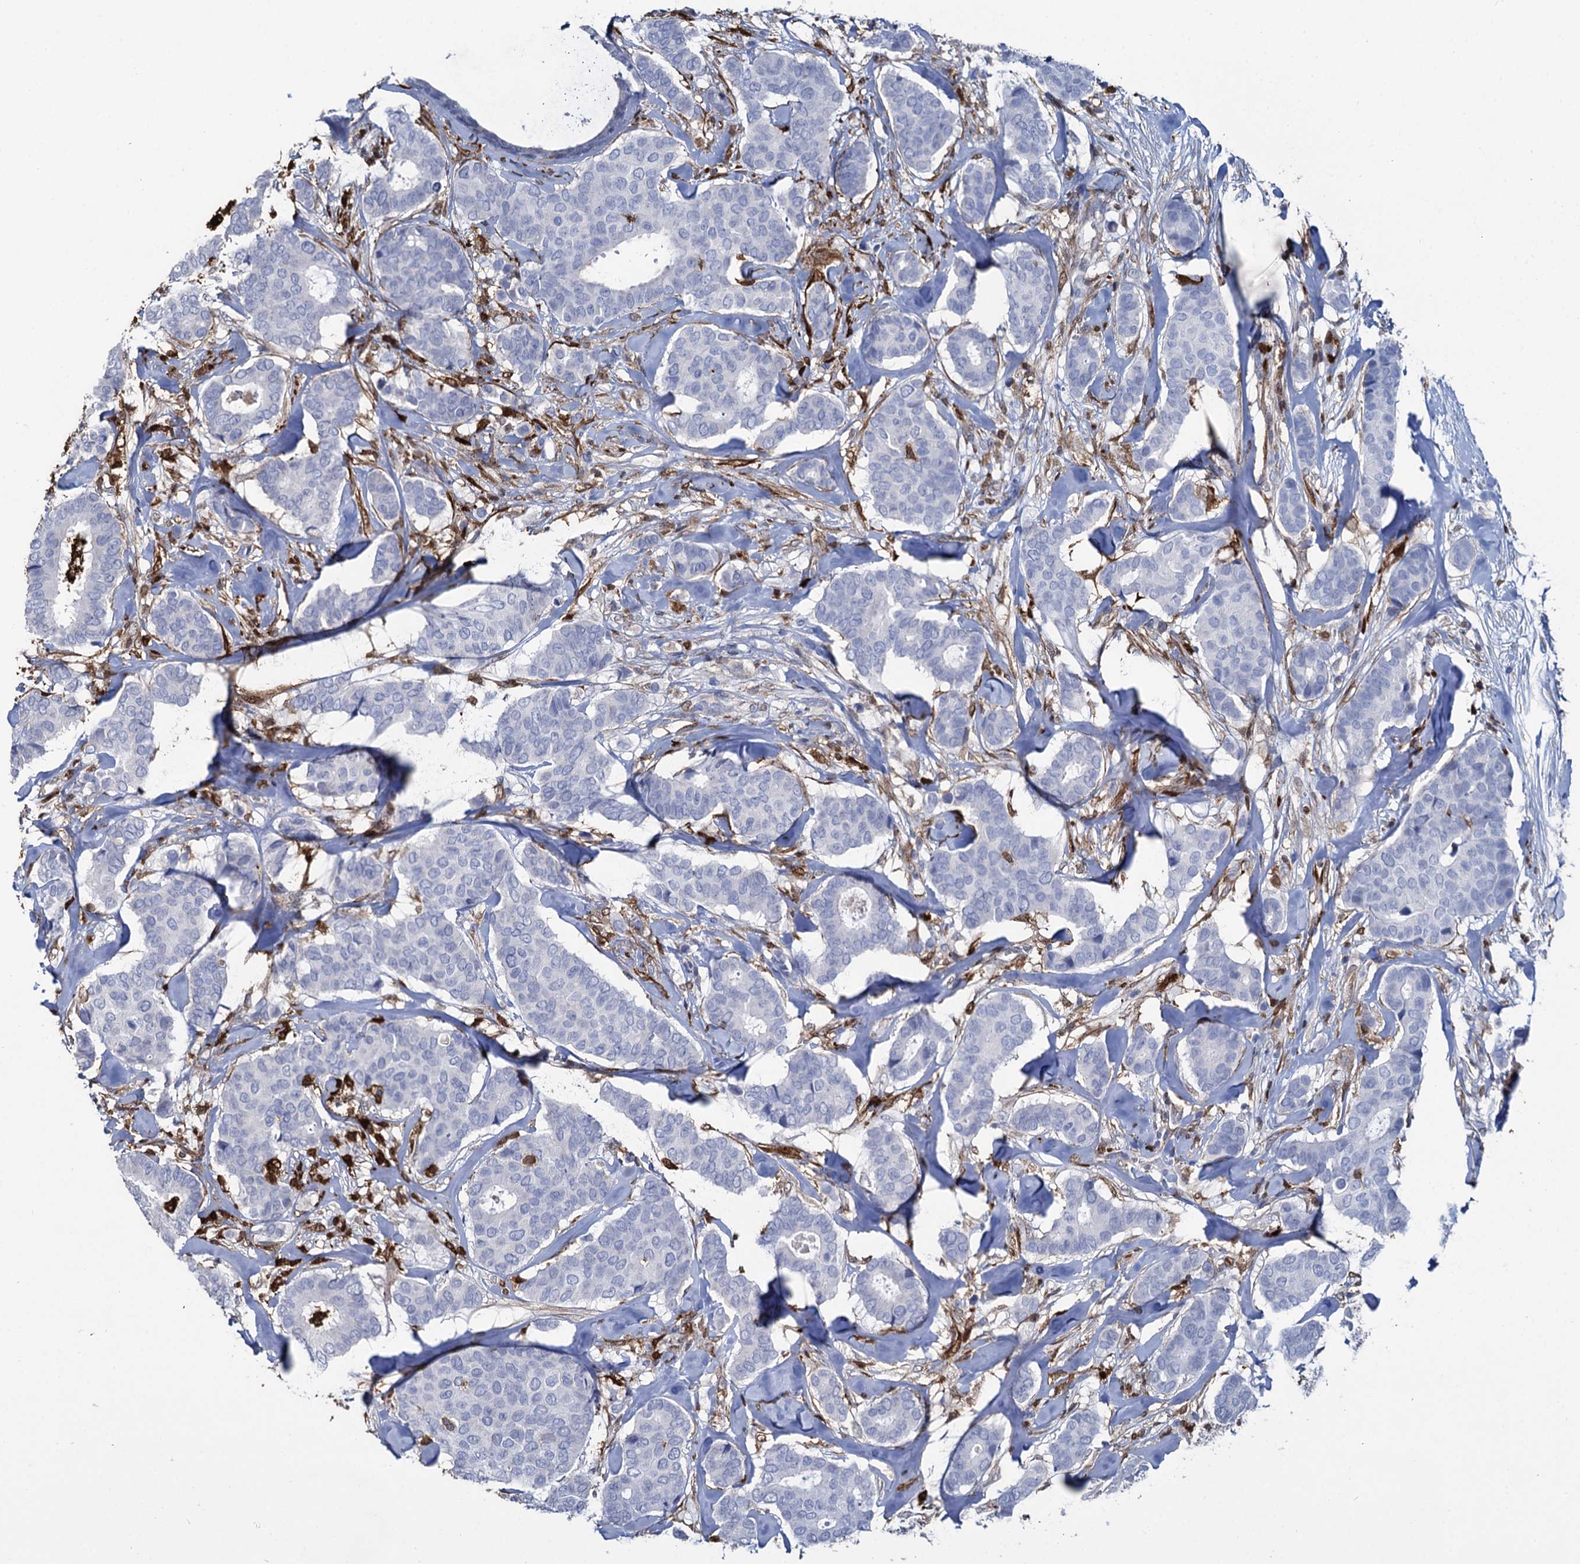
{"staining": {"intensity": "negative", "quantity": "none", "location": "none"}, "tissue": "breast cancer", "cell_type": "Tumor cells", "image_type": "cancer", "snomed": [{"axis": "morphology", "description": "Duct carcinoma"}, {"axis": "topography", "description": "Breast"}], "caption": "Tumor cells show no significant protein expression in breast cancer (invasive ductal carcinoma).", "gene": "FABP5", "patient": {"sex": "female", "age": 75}}